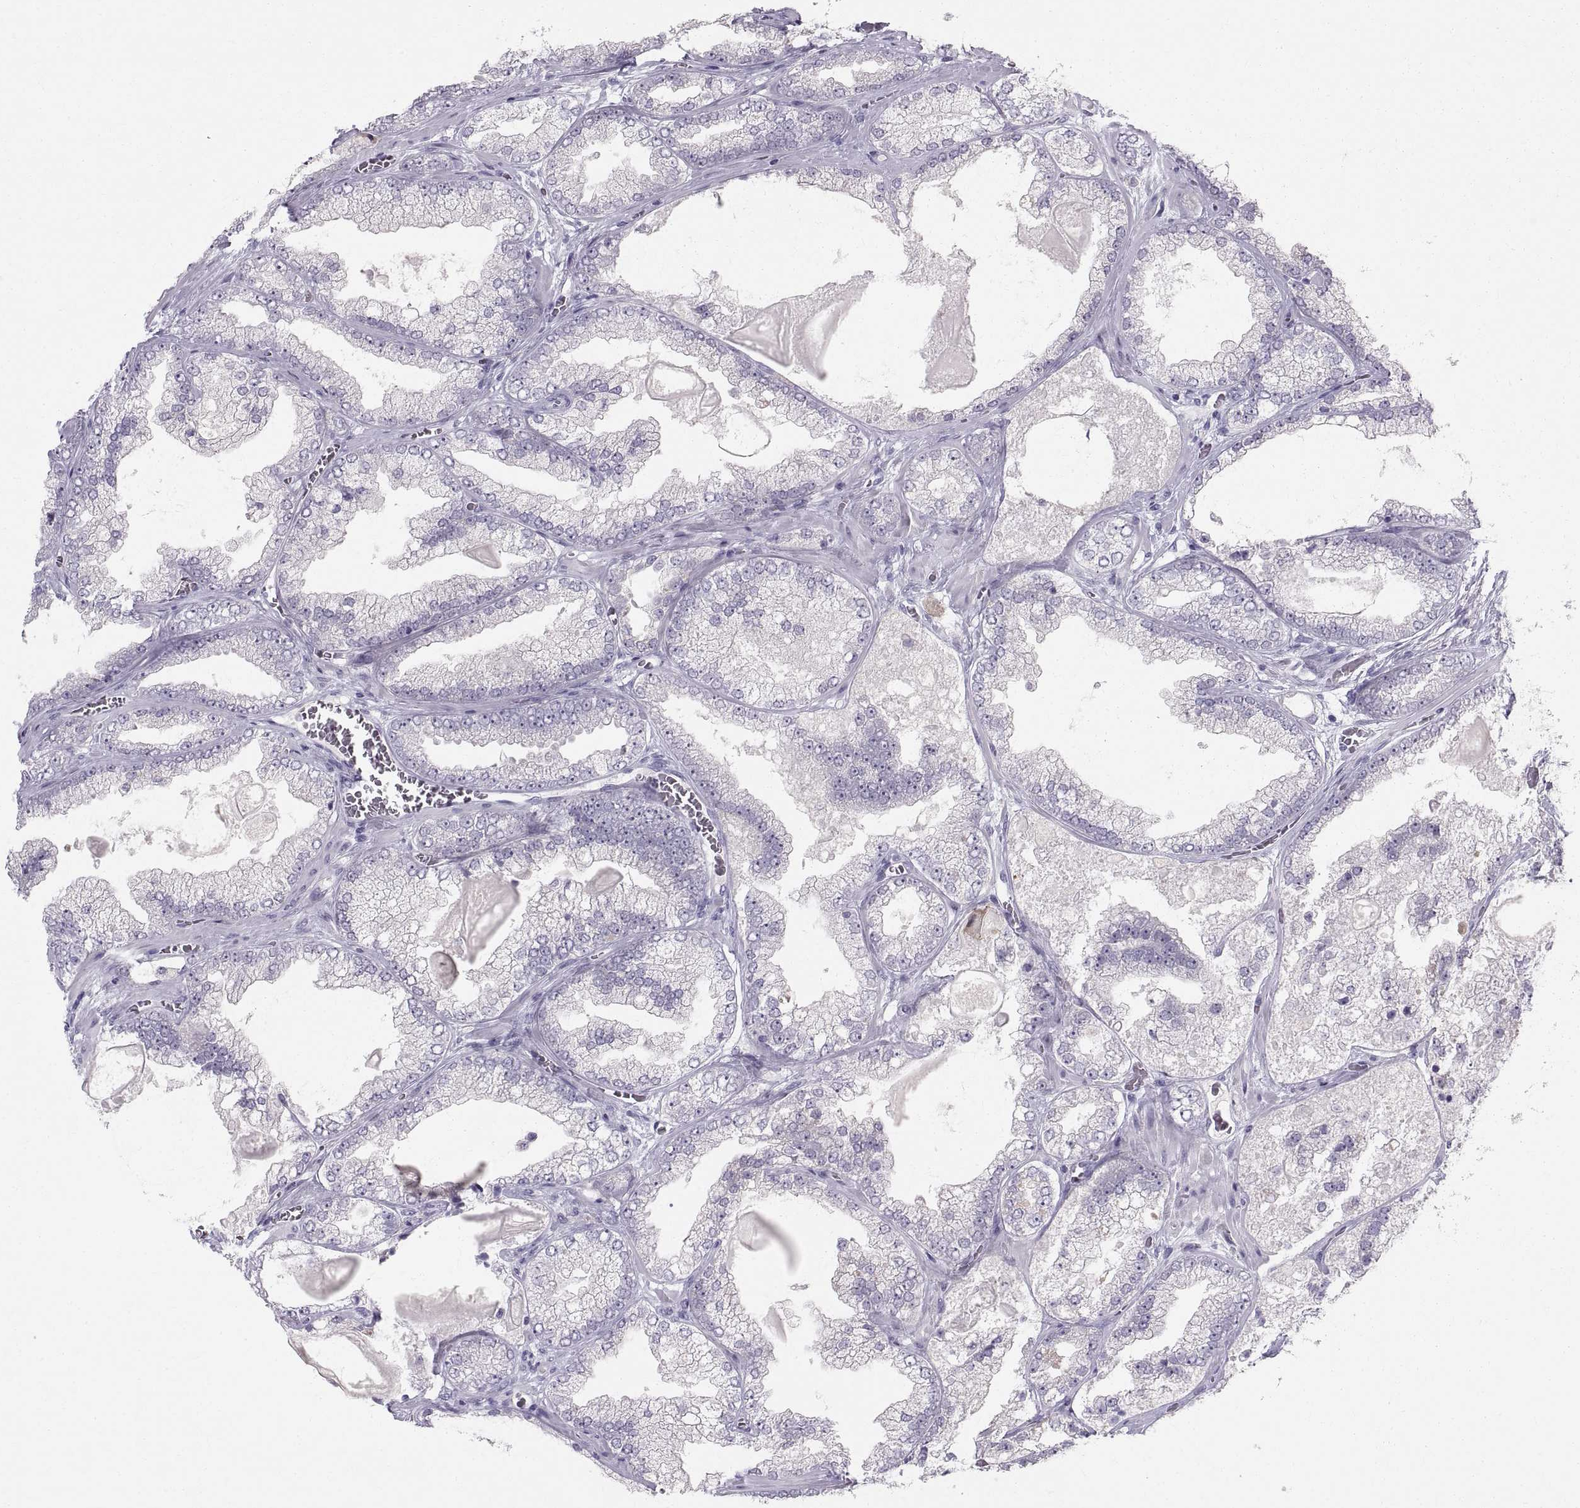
{"staining": {"intensity": "negative", "quantity": "none", "location": "none"}, "tissue": "prostate cancer", "cell_type": "Tumor cells", "image_type": "cancer", "snomed": [{"axis": "morphology", "description": "Adenocarcinoma, Low grade"}, {"axis": "topography", "description": "Prostate"}], "caption": "Immunohistochemistry (IHC) histopathology image of prostate adenocarcinoma (low-grade) stained for a protein (brown), which reveals no positivity in tumor cells.", "gene": "SLC22A6", "patient": {"sex": "male", "age": 57}}